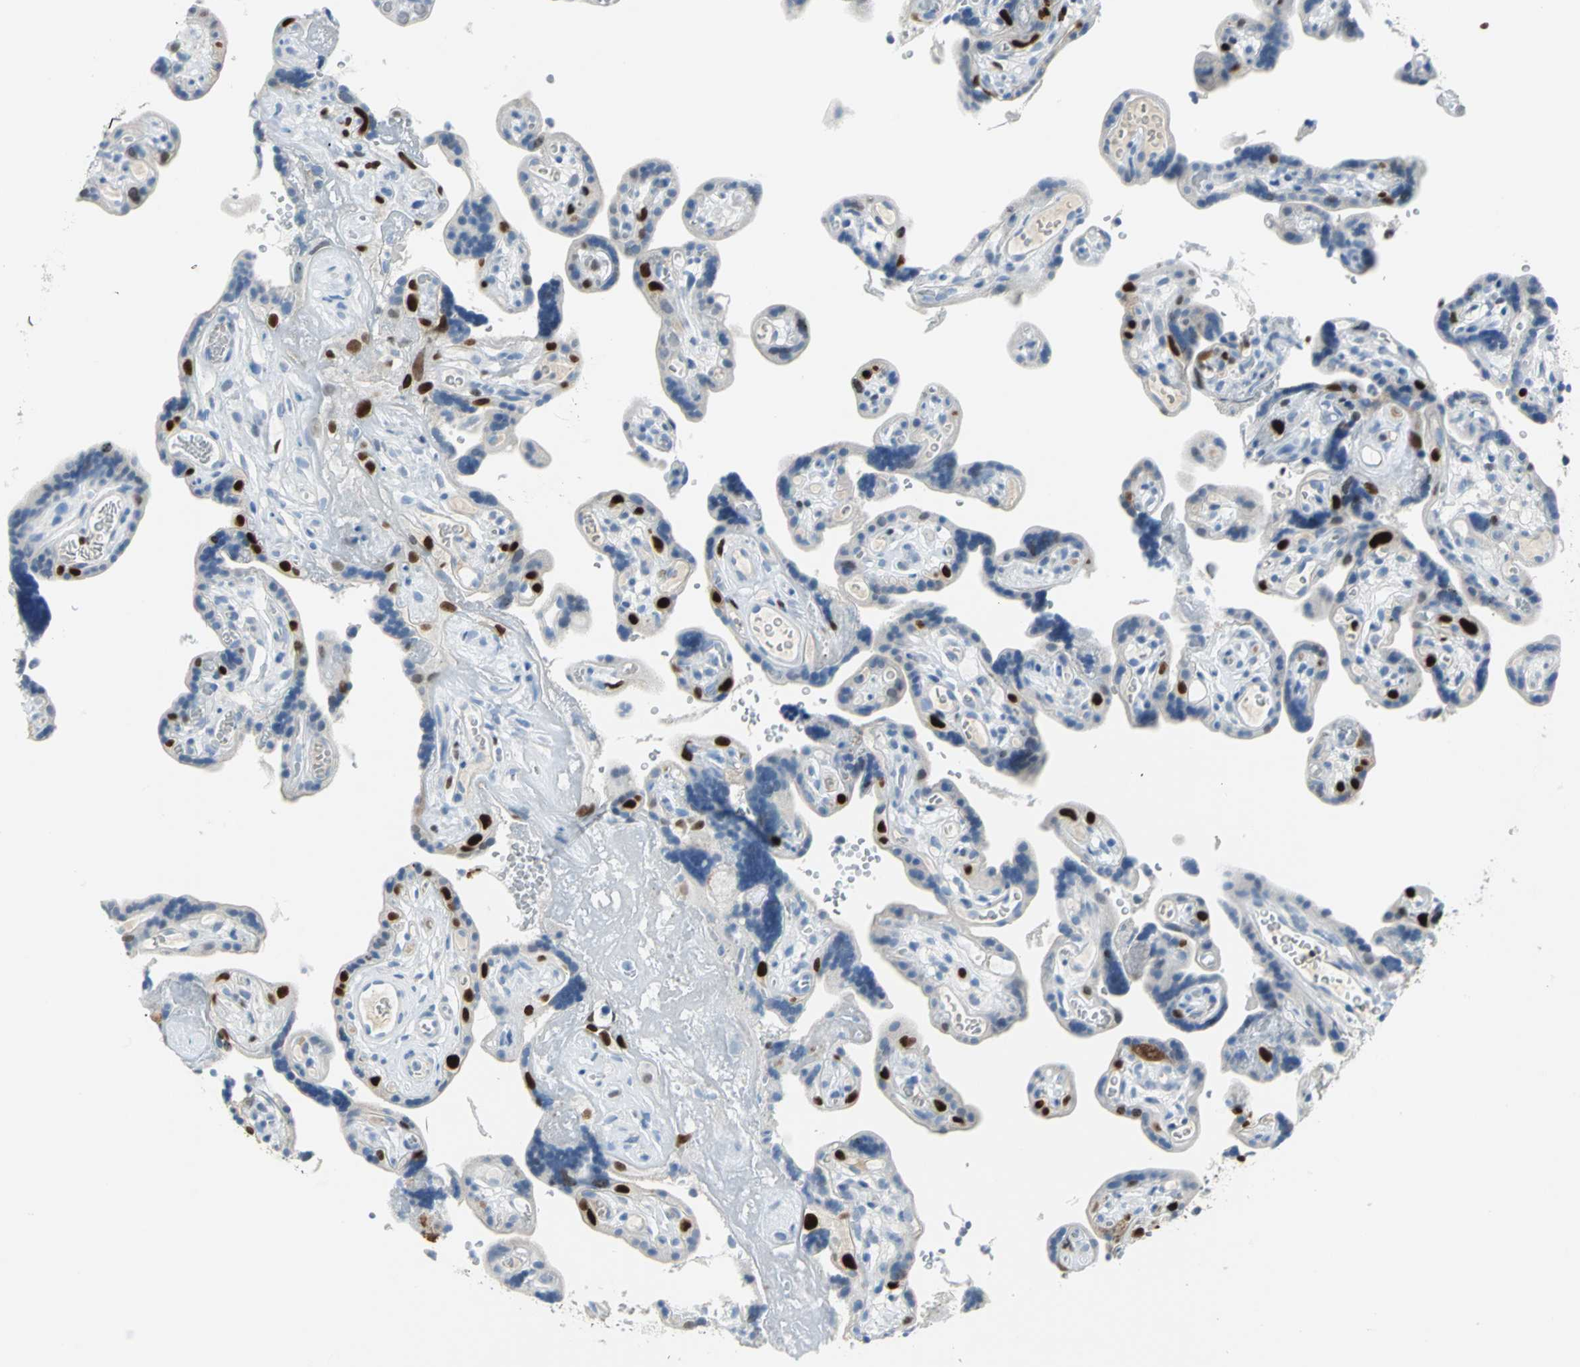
{"staining": {"intensity": "negative", "quantity": "none", "location": "none"}, "tissue": "placenta", "cell_type": "Decidual cells", "image_type": "normal", "snomed": [{"axis": "morphology", "description": "Normal tissue, NOS"}, {"axis": "topography", "description": "Placenta"}], "caption": "This is an IHC histopathology image of unremarkable human placenta. There is no staining in decidual cells.", "gene": "MCM4", "patient": {"sex": "female", "age": 30}}